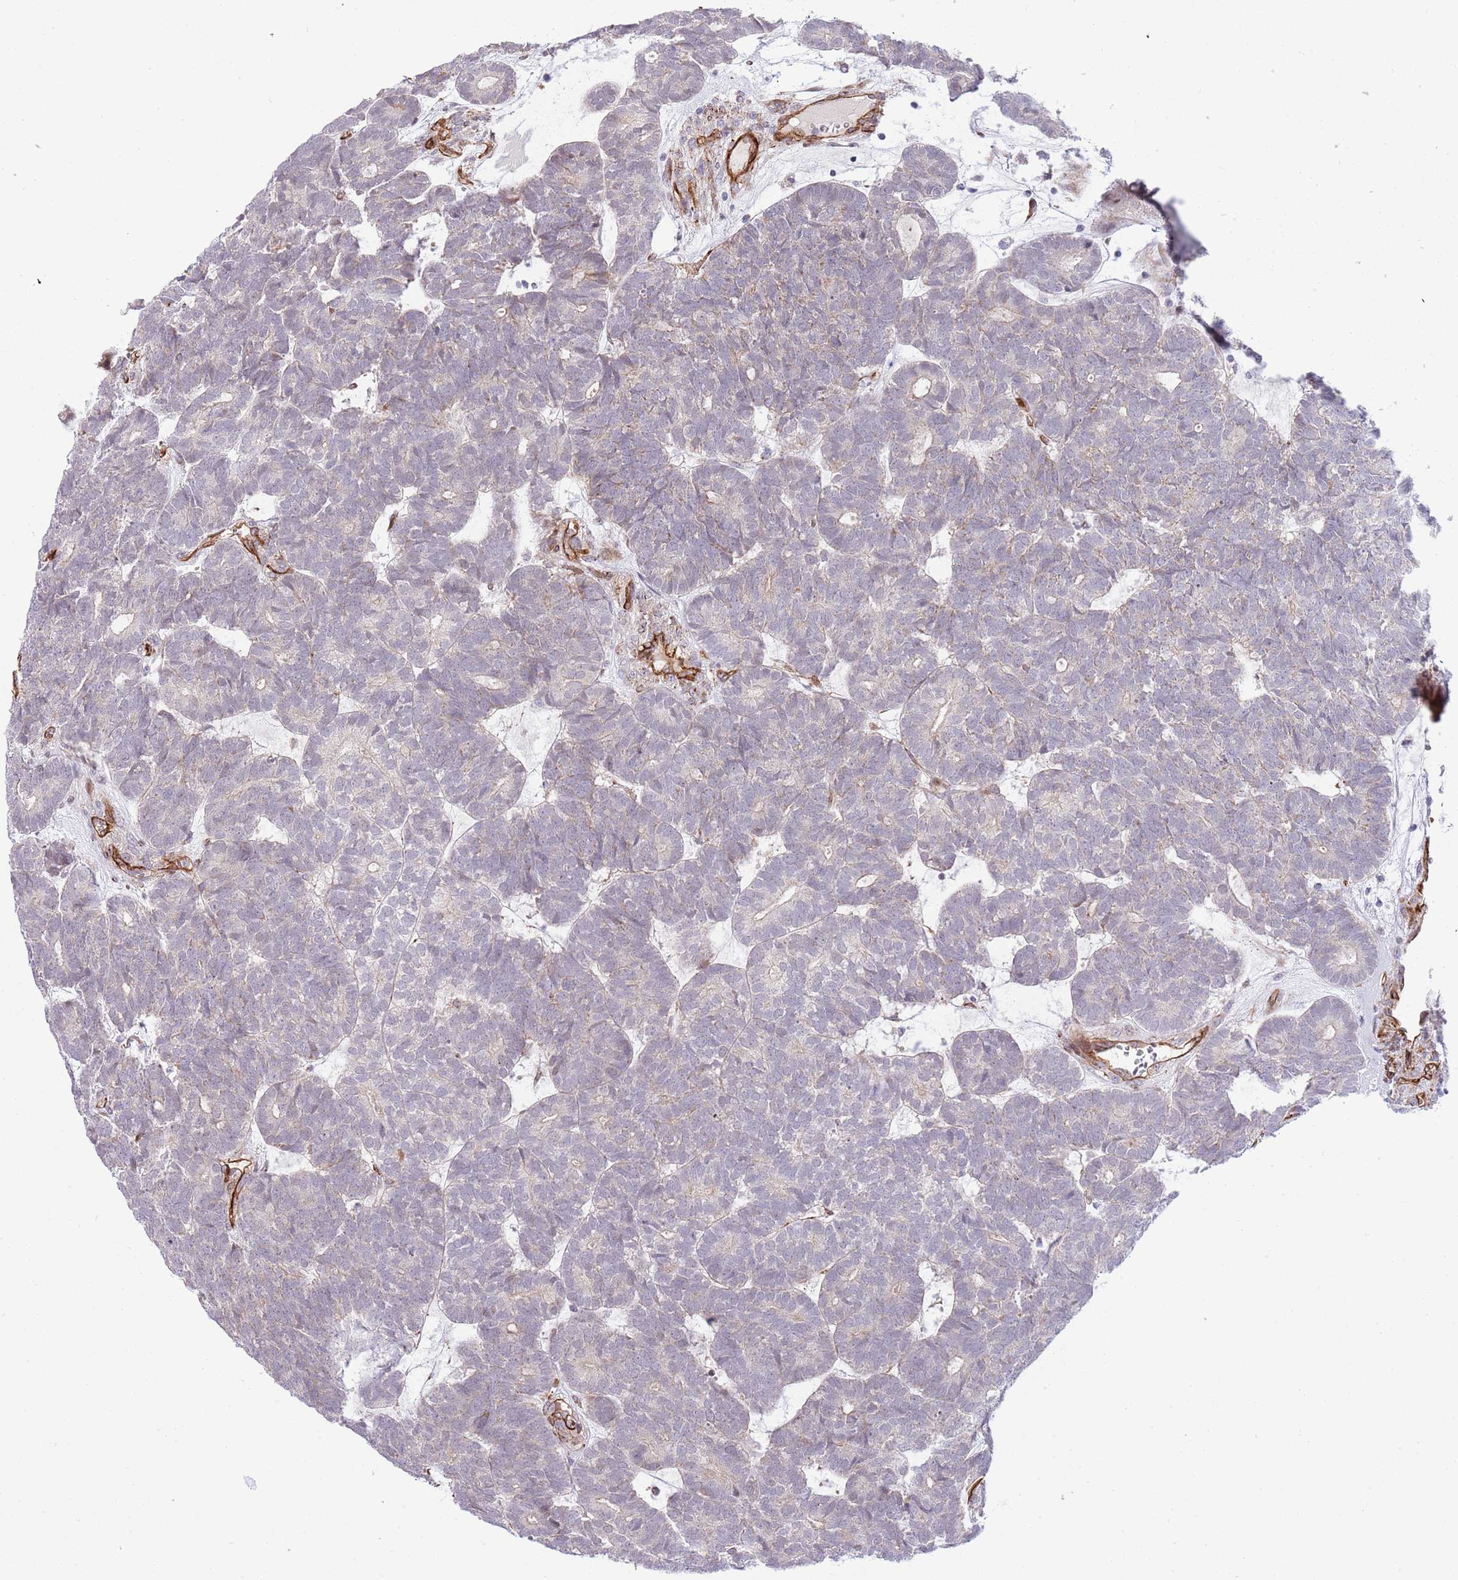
{"staining": {"intensity": "negative", "quantity": "none", "location": "none"}, "tissue": "head and neck cancer", "cell_type": "Tumor cells", "image_type": "cancer", "snomed": [{"axis": "morphology", "description": "Adenocarcinoma, NOS"}, {"axis": "topography", "description": "Head-Neck"}], "caption": "This is a micrograph of immunohistochemistry (IHC) staining of head and neck adenocarcinoma, which shows no positivity in tumor cells.", "gene": "NEK3", "patient": {"sex": "female", "age": 81}}